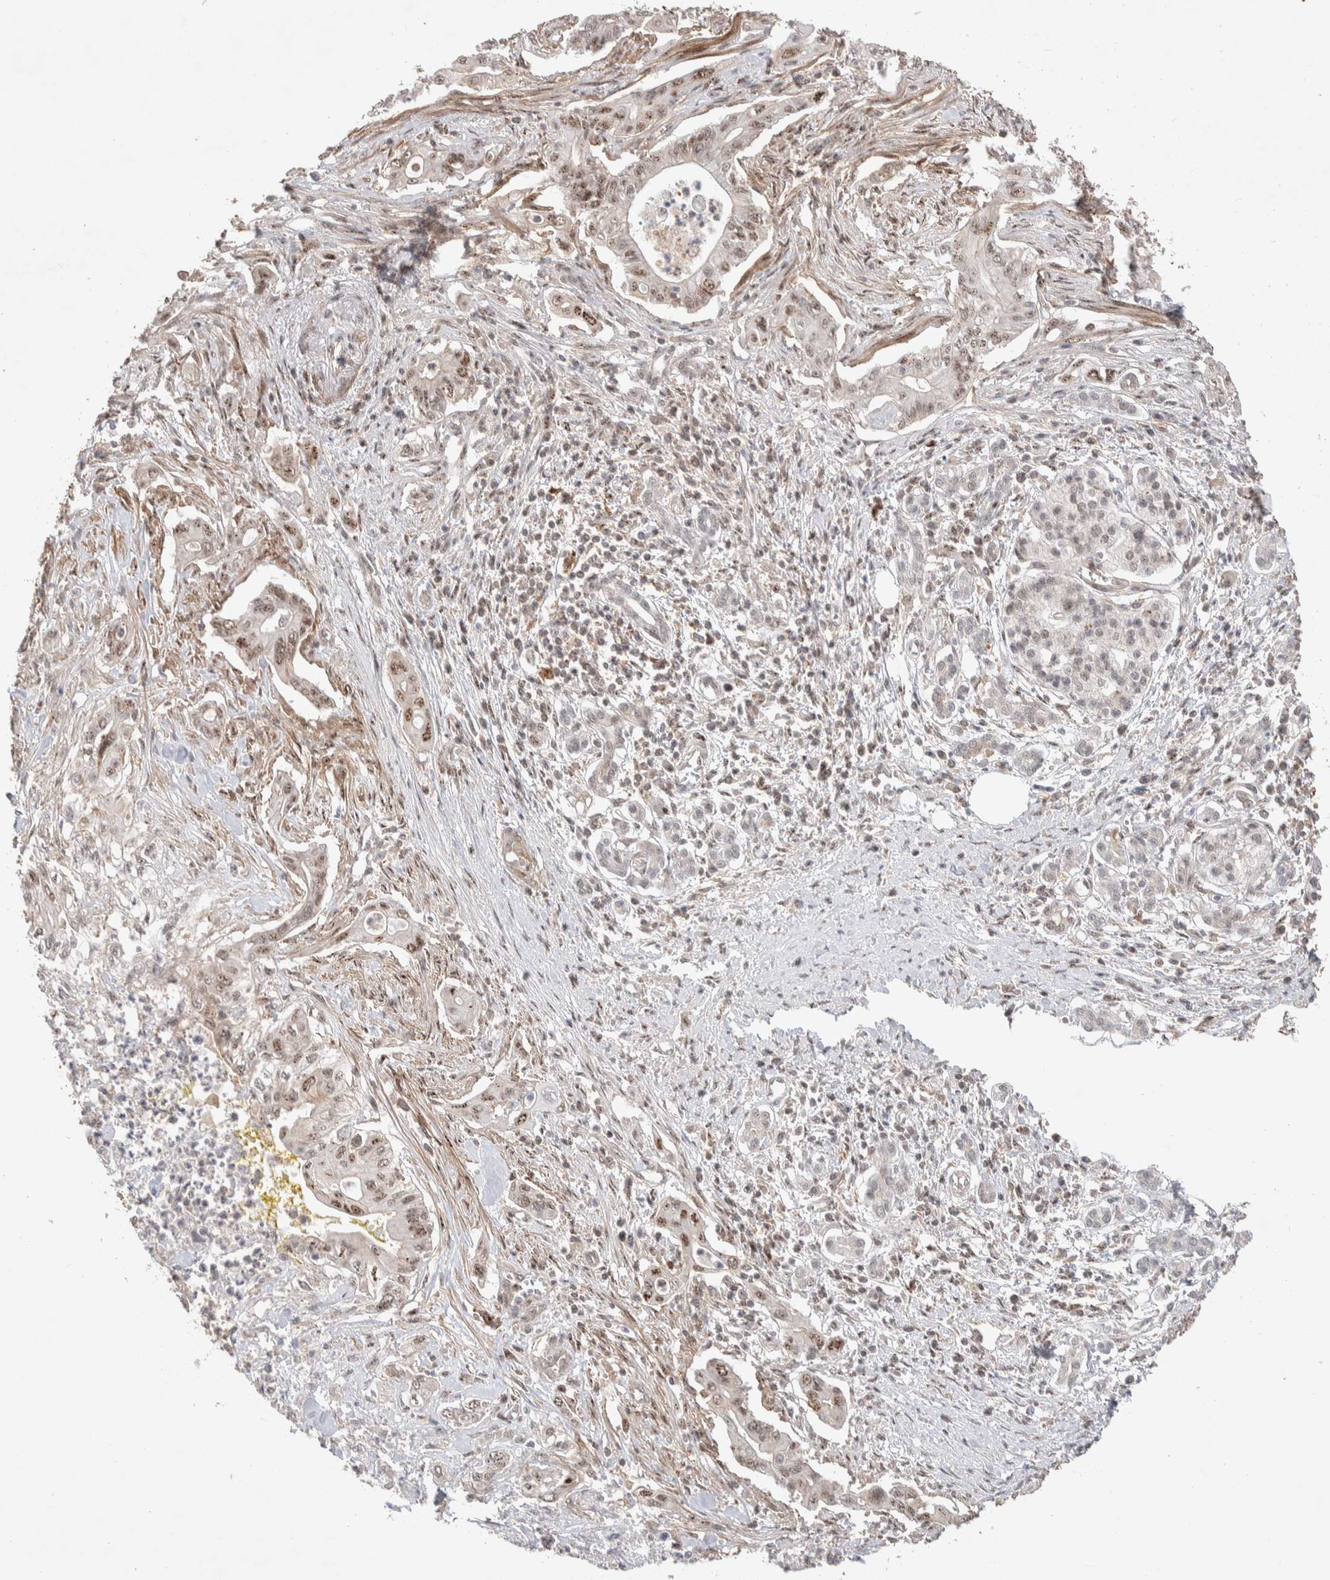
{"staining": {"intensity": "weak", "quantity": ">75%", "location": "nuclear"}, "tissue": "pancreatic cancer", "cell_type": "Tumor cells", "image_type": "cancer", "snomed": [{"axis": "morphology", "description": "Adenocarcinoma, NOS"}, {"axis": "topography", "description": "Pancreas"}], "caption": "A brown stain highlights weak nuclear positivity of a protein in human adenocarcinoma (pancreatic) tumor cells.", "gene": "ZNF704", "patient": {"sex": "male", "age": 58}}